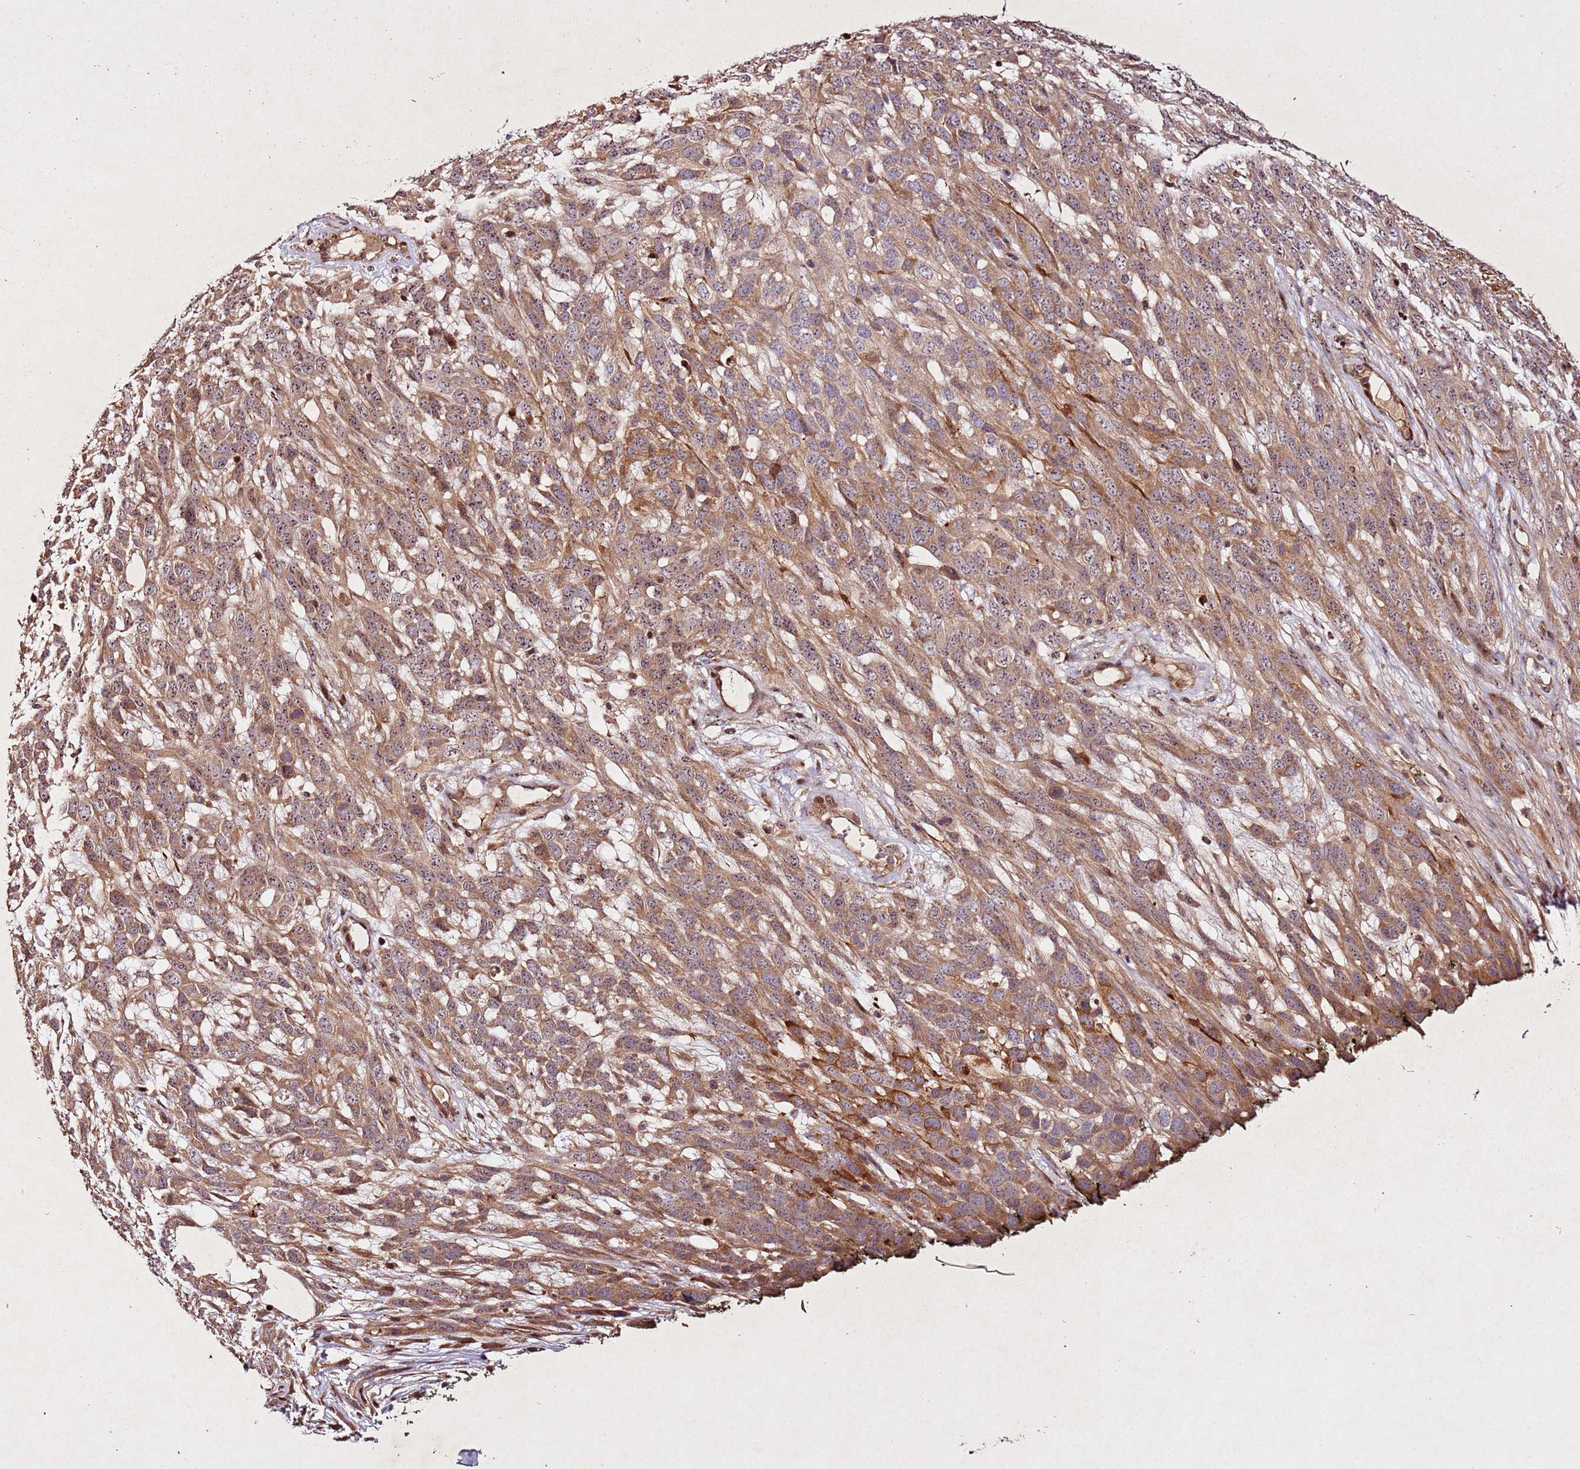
{"staining": {"intensity": "moderate", "quantity": ">75%", "location": "cytoplasmic/membranous,nuclear"}, "tissue": "melanoma", "cell_type": "Tumor cells", "image_type": "cancer", "snomed": [{"axis": "morphology", "description": "Normal morphology"}, {"axis": "morphology", "description": "Malignant melanoma, NOS"}, {"axis": "topography", "description": "Skin"}], "caption": "Approximately >75% of tumor cells in melanoma display moderate cytoplasmic/membranous and nuclear protein expression as visualized by brown immunohistochemical staining.", "gene": "PTMA", "patient": {"sex": "female", "age": 72}}